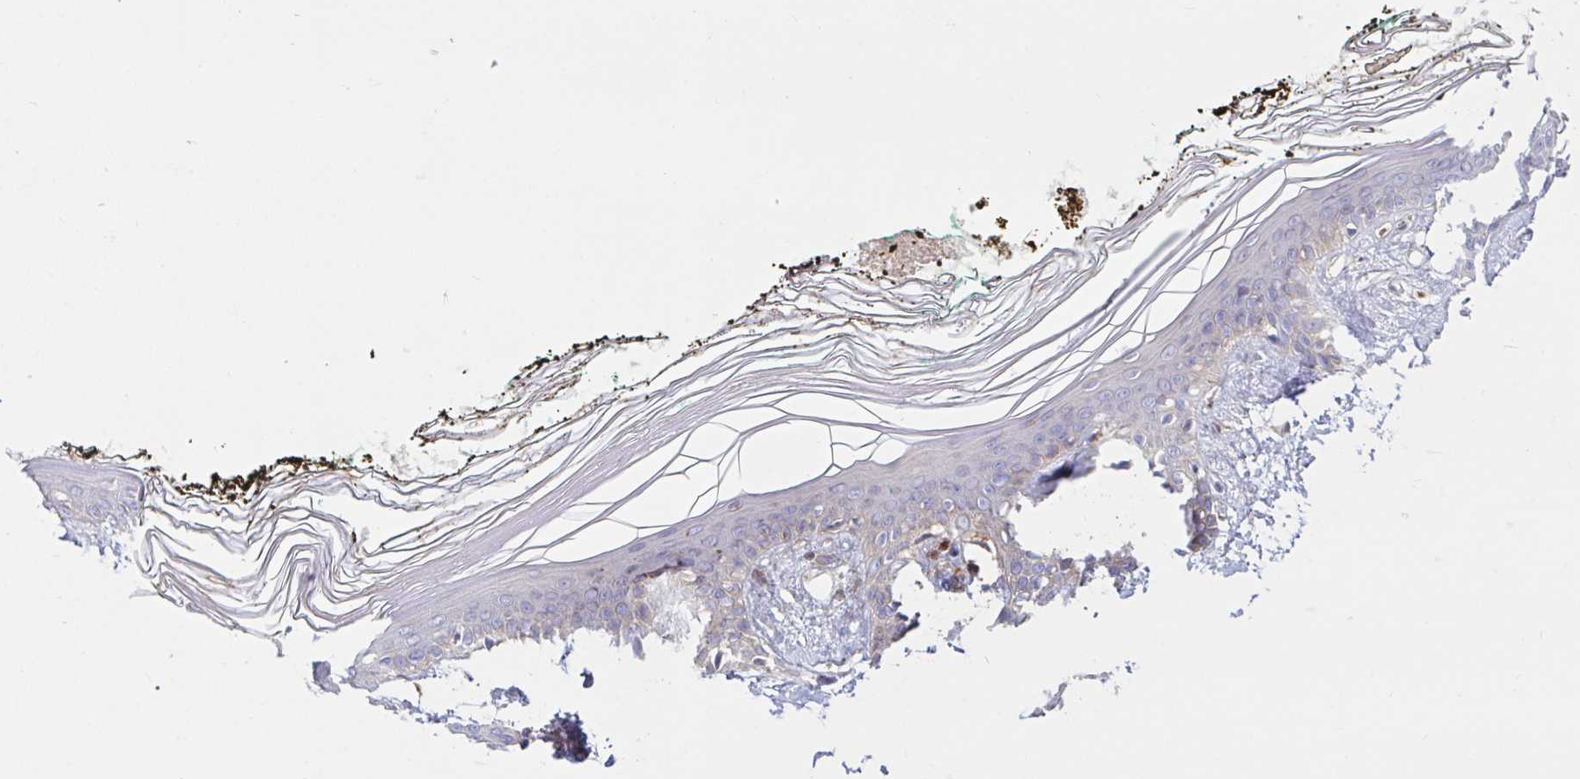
{"staining": {"intensity": "weak", "quantity": "25%-75%", "location": "cytoplasmic/membranous"}, "tissue": "skin", "cell_type": "Fibroblasts", "image_type": "normal", "snomed": [{"axis": "morphology", "description": "Normal tissue, NOS"}, {"axis": "topography", "description": "Skin"}], "caption": "Protein staining of benign skin exhibits weak cytoplasmic/membranous expression in about 25%-75% of fibroblasts.", "gene": "LARP1", "patient": {"sex": "female", "age": 34}}